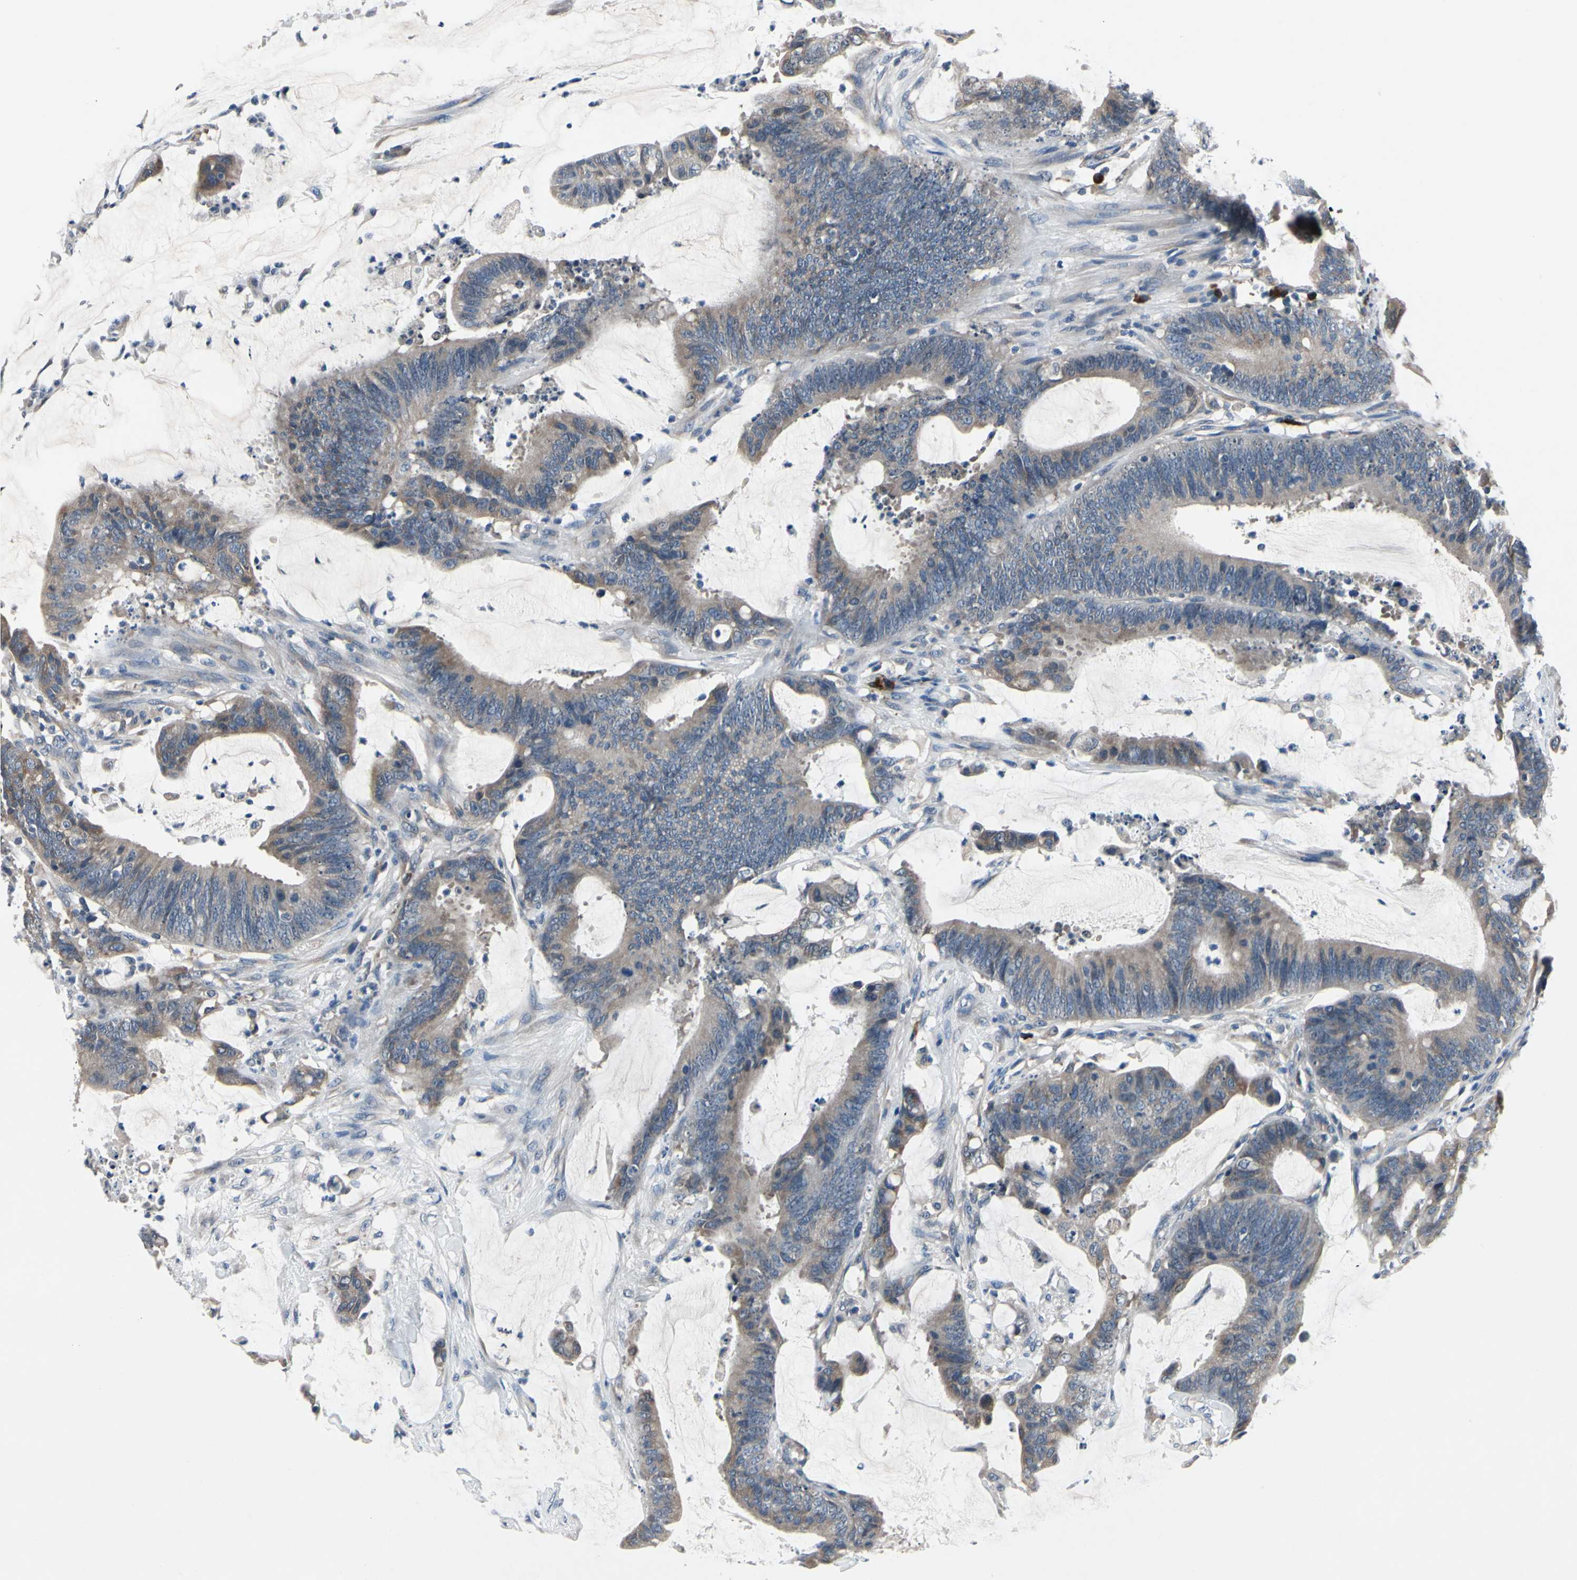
{"staining": {"intensity": "weak", "quantity": "25%-75%", "location": "cytoplasmic/membranous"}, "tissue": "colorectal cancer", "cell_type": "Tumor cells", "image_type": "cancer", "snomed": [{"axis": "morphology", "description": "Adenocarcinoma, NOS"}, {"axis": "topography", "description": "Rectum"}], "caption": "A micrograph of human colorectal cancer stained for a protein shows weak cytoplasmic/membranous brown staining in tumor cells.", "gene": "SELENOK", "patient": {"sex": "female", "age": 66}}